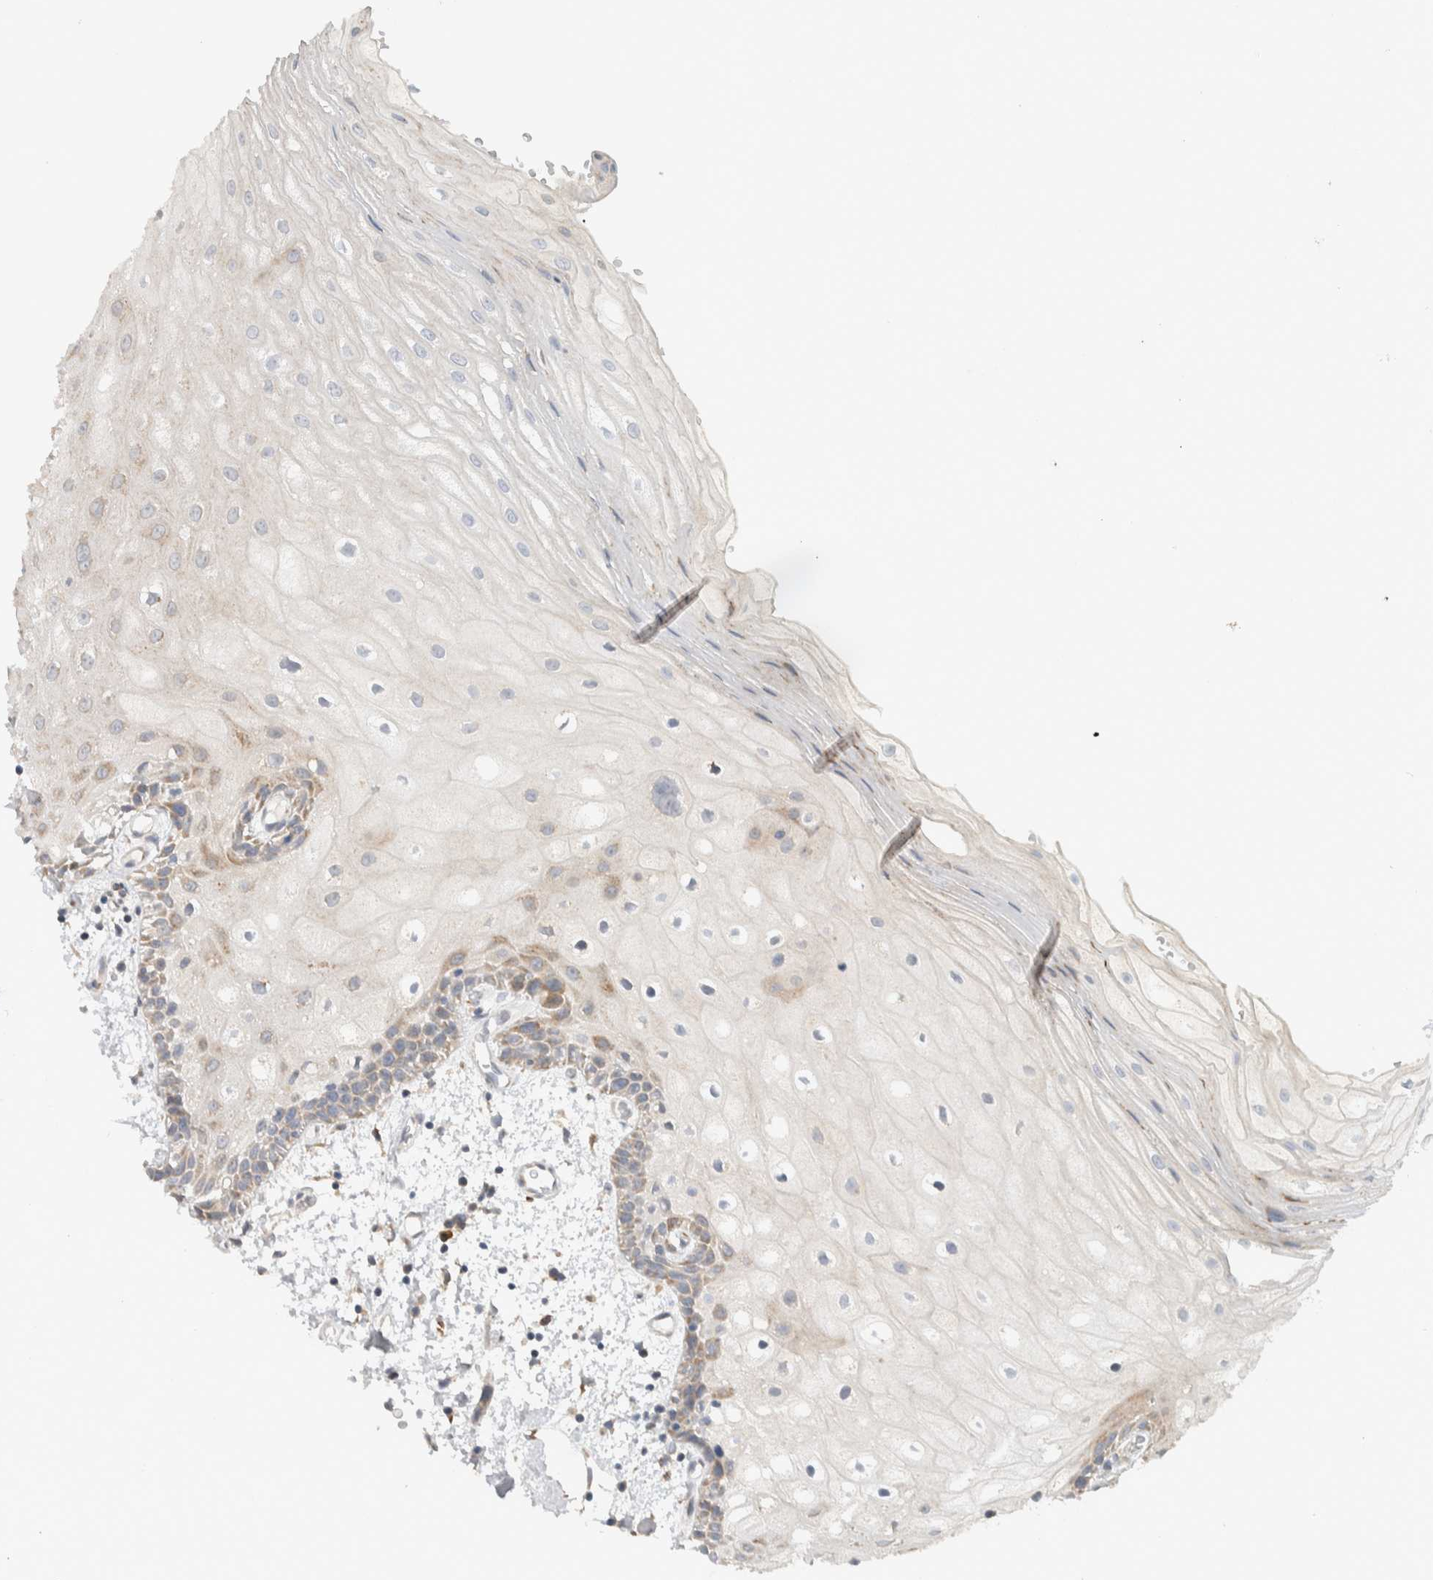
{"staining": {"intensity": "weak", "quantity": "<25%", "location": "cytoplasmic/membranous"}, "tissue": "oral mucosa", "cell_type": "Squamous epithelial cells", "image_type": "normal", "snomed": [{"axis": "morphology", "description": "Normal tissue, NOS"}, {"axis": "topography", "description": "Oral tissue"}], "caption": "Oral mucosa was stained to show a protein in brown. There is no significant expression in squamous epithelial cells. Brightfield microscopy of immunohistochemistry stained with DAB (3,3'-diaminobenzidine) (brown) and hematoxylin (blue), captured at high magnification.", "gene": "ADCY8", "patient": {"sex": "male", "age": 52}}